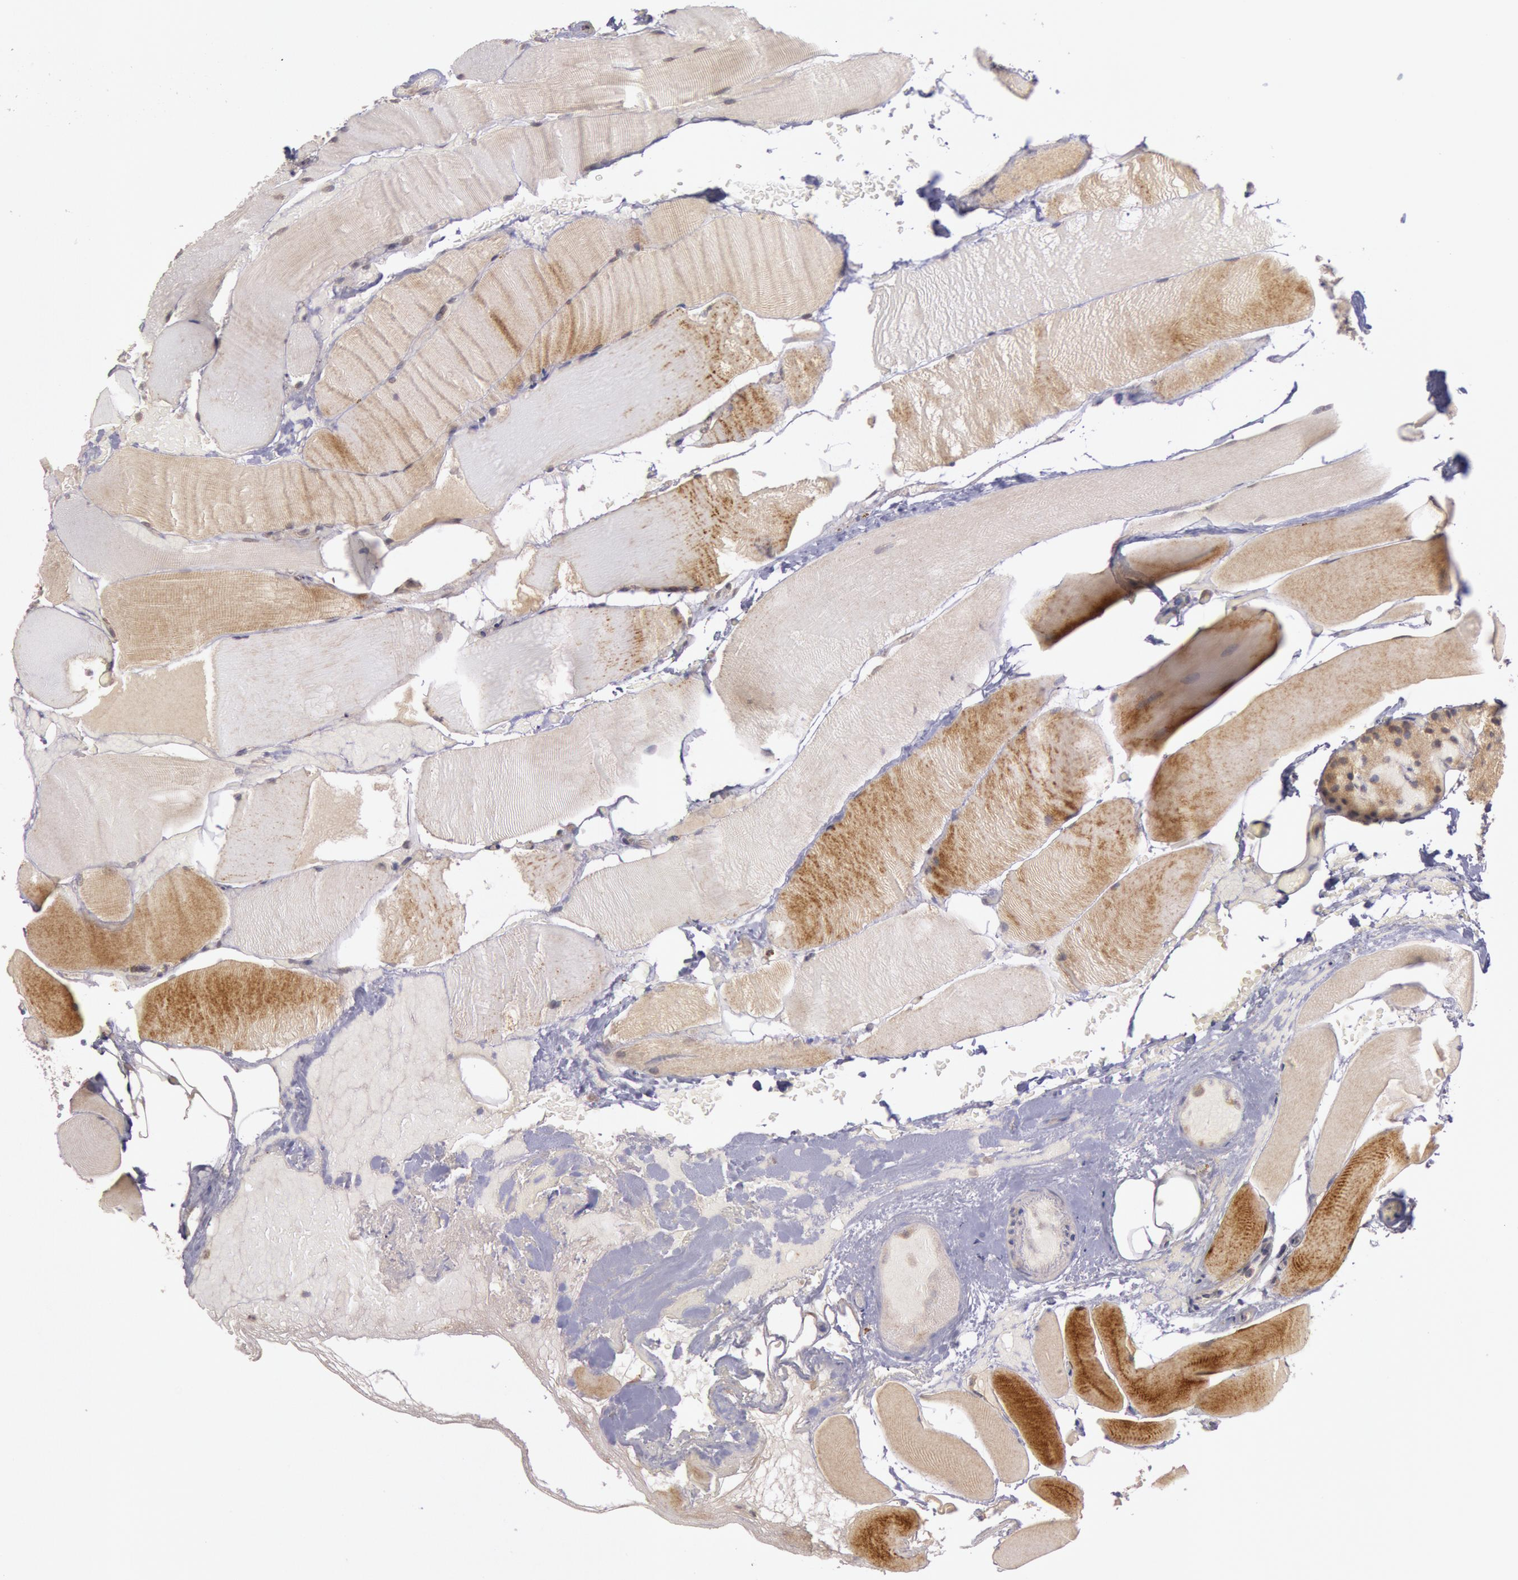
{"staining": {"intensity": "moderate", "quantity": "<25%", "location": "cytoplasmic/membranous"}, "tissue": "parathyroid gland", "cell_type": "Glandular cells", "image_type": "normal", "snomed": [{"axis": "morphology", "description": "Normal tissue, NOS"}, {"axis": "topography", "description": "Skeletal muscle"}, {"axis": "topography", "description": "Parathyroid gland"}], "caption": "Moderate cytoplasmic/membranous expression is identified in approximately <25% of glandular cells in normal parathyroid gland.", "gene": "BRAF", "patient": {"sex": "female", "age": 37}}